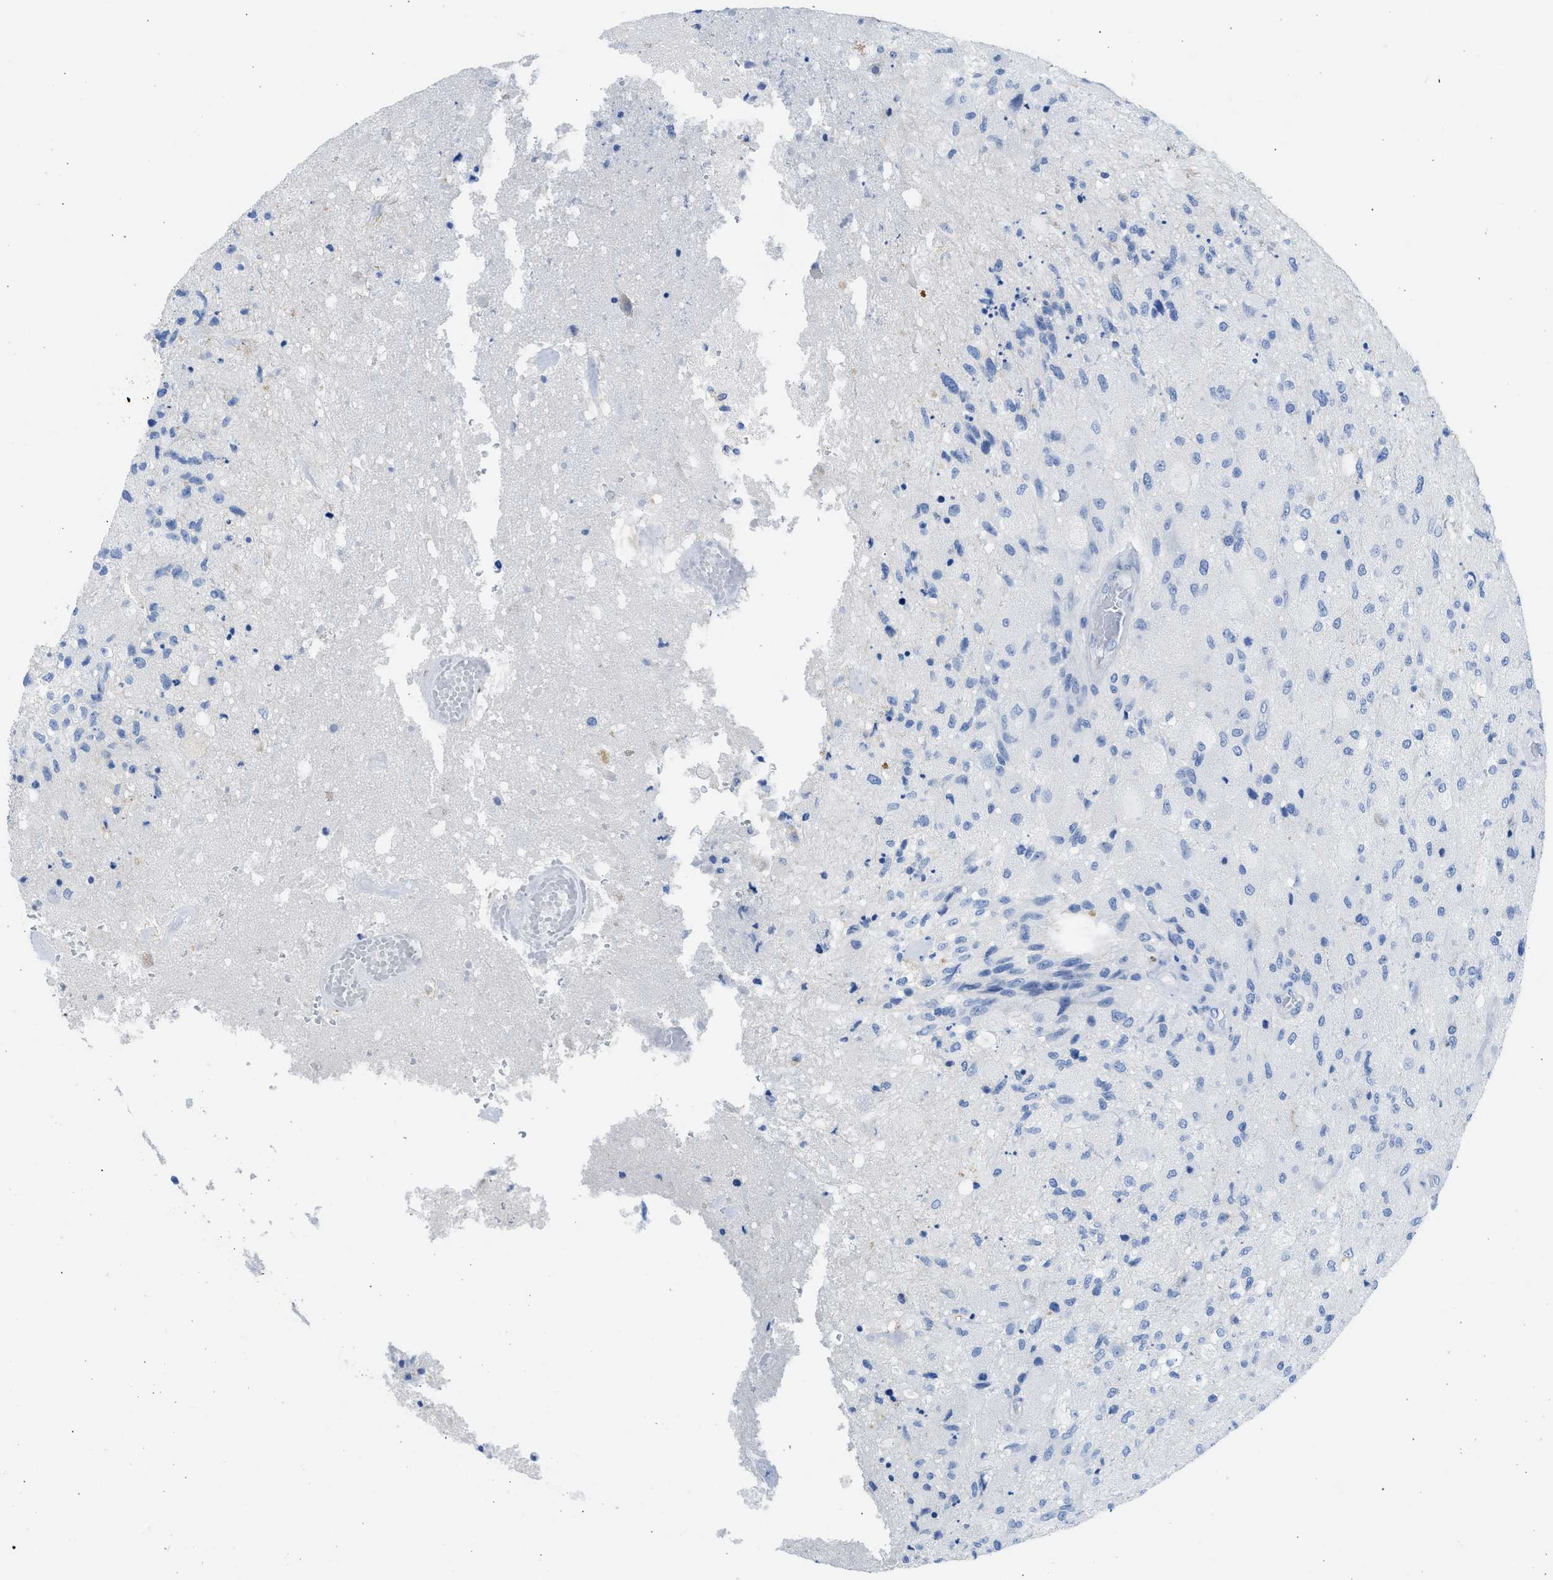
{"staining": {"intensity": "negative", "quantity": "none", "location": "none"}, "tissue": "glioma", "cell_type": "Tumor cells", "image_type": "cancer", "snomed": [{"axis": "morphology", "description": "Normal tissue, NOS"}, {"axis": "morphology", "description": "Glioma, malignant, High grade"}, {"axis": "topography", "description": "Cerebral cortex"}], "caption": "IHC image of glioma stained for a protein (brown), which demonstrates no expression in tumor cells.", "gene": "SPATA3", "patient": {"sex": "male", "age": 77}}